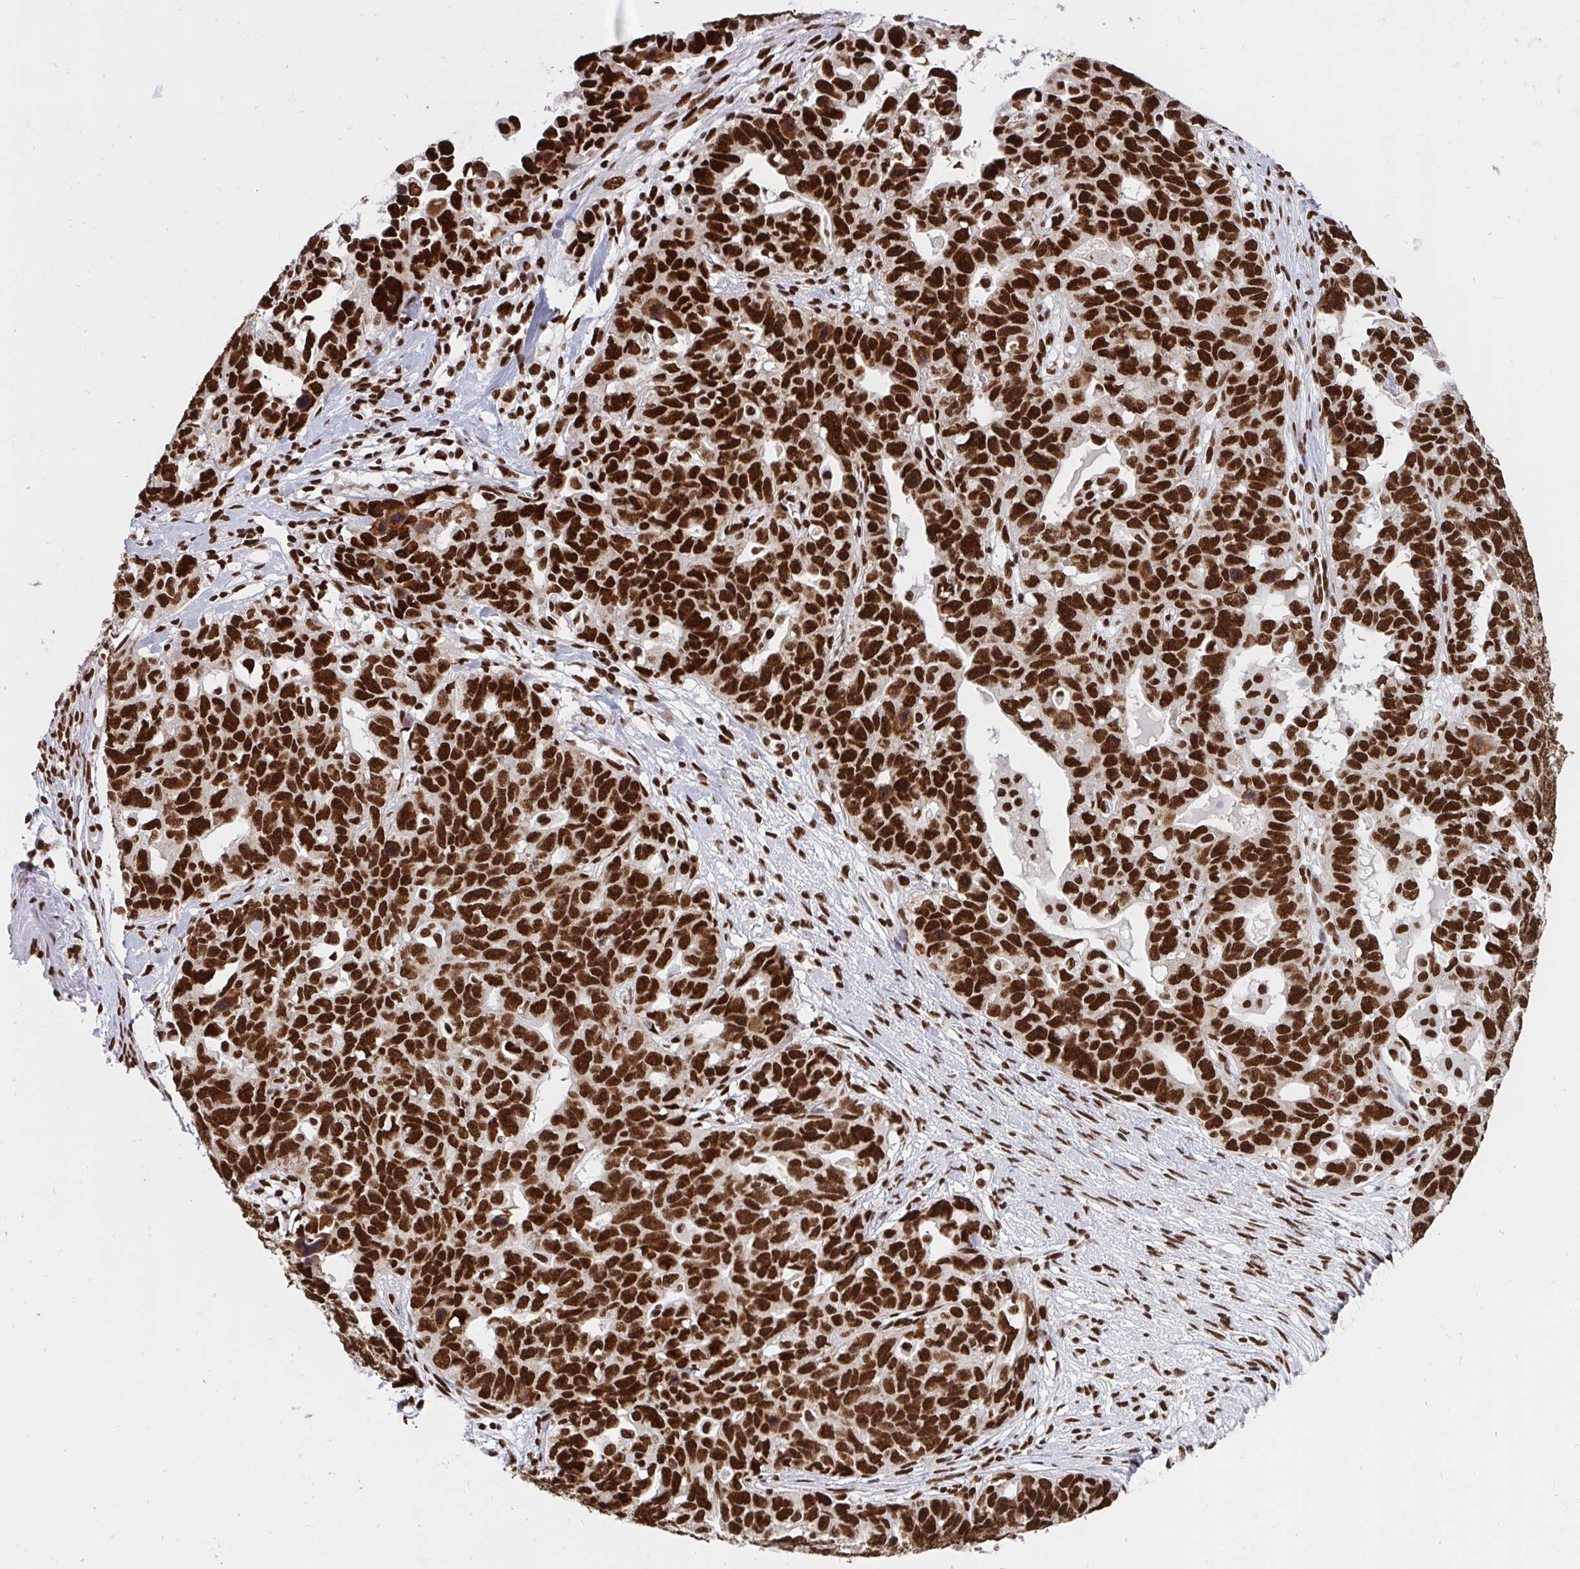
{"staining": {"intensity": "strong", "quantity": ">75%", "location": "nuclear"}, "tissue": "ovarian cancer", "cell_type": "Tumor cells", "image_type": "cancer", "snomed": [{"axis": "morphology", "description": "Cystadenocarcinoma, serous, NOS"}, {"axis": "topography", "description": "Ovary"}], "caption": "Ovarian cancer (serous cystadenocarcinoma) stained with a brown dye reveals strong nuclear positive staining in about >75% of tumor cells.", "gene": "HNRNPL", "patient": {"sex": "female", "age": 69}}